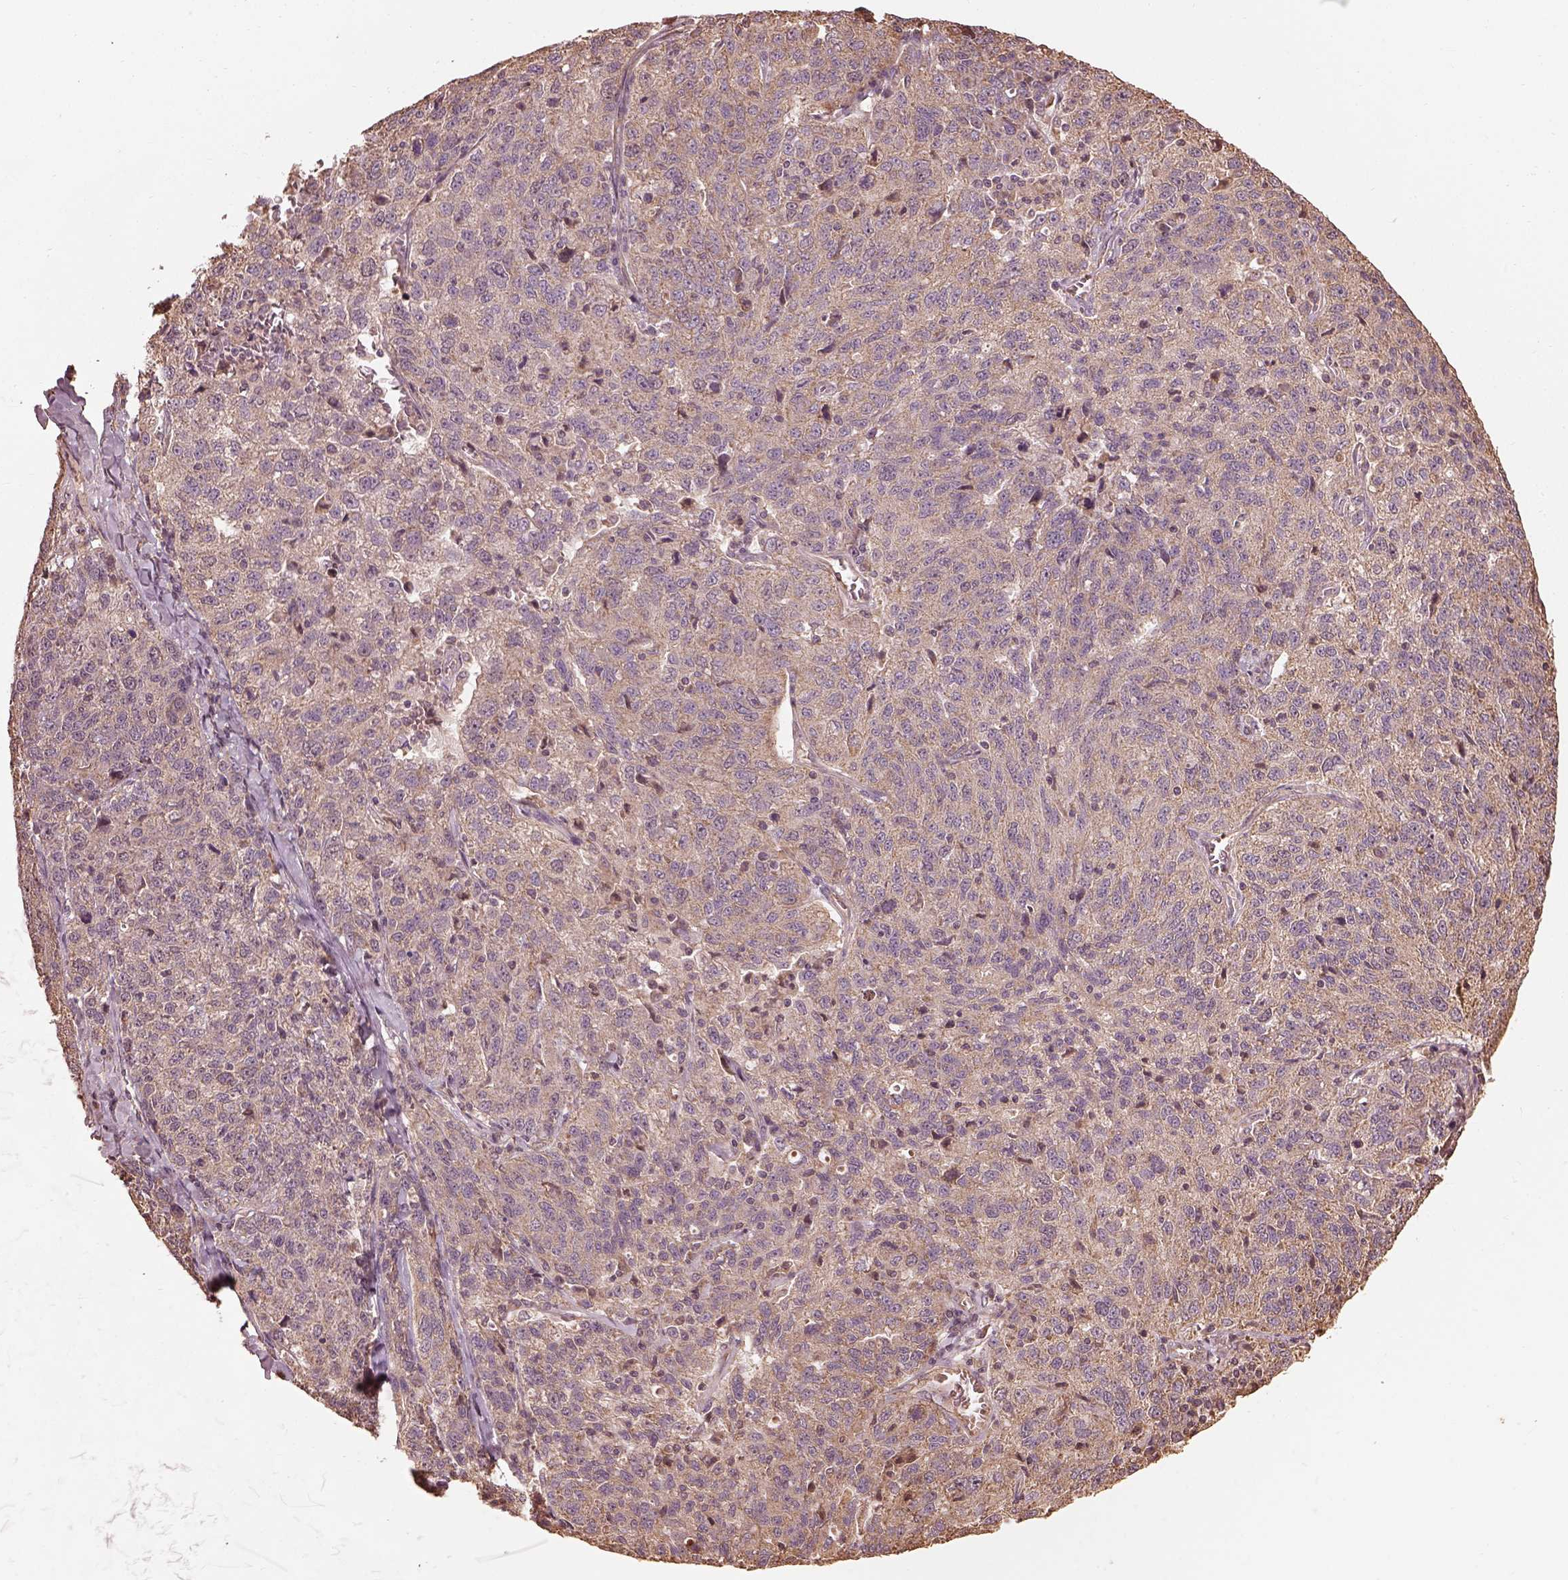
{"staining": {"intensity": "weak", "quantity": ">75%", "location": "cytoplasmic/membranous"}, "tissue": "ovarian cancer", "cell_type": "Tumor cells", "image_type": "cancer", "snomed": [{"axis": "morphology", "description": "Cystadenocarcinoma, serous, NOS"}, {"axis": "topography", "description": "Ovary"}], "caption": "Tumor cells demonstrate low levels of weak cytoplasmic/membranous expression in approximately >75% of cells in human ovarian cancer (serous cystadenocarcinoma).", "gene": "METTL4", "patient": {"sex": "female", "age": 71}}